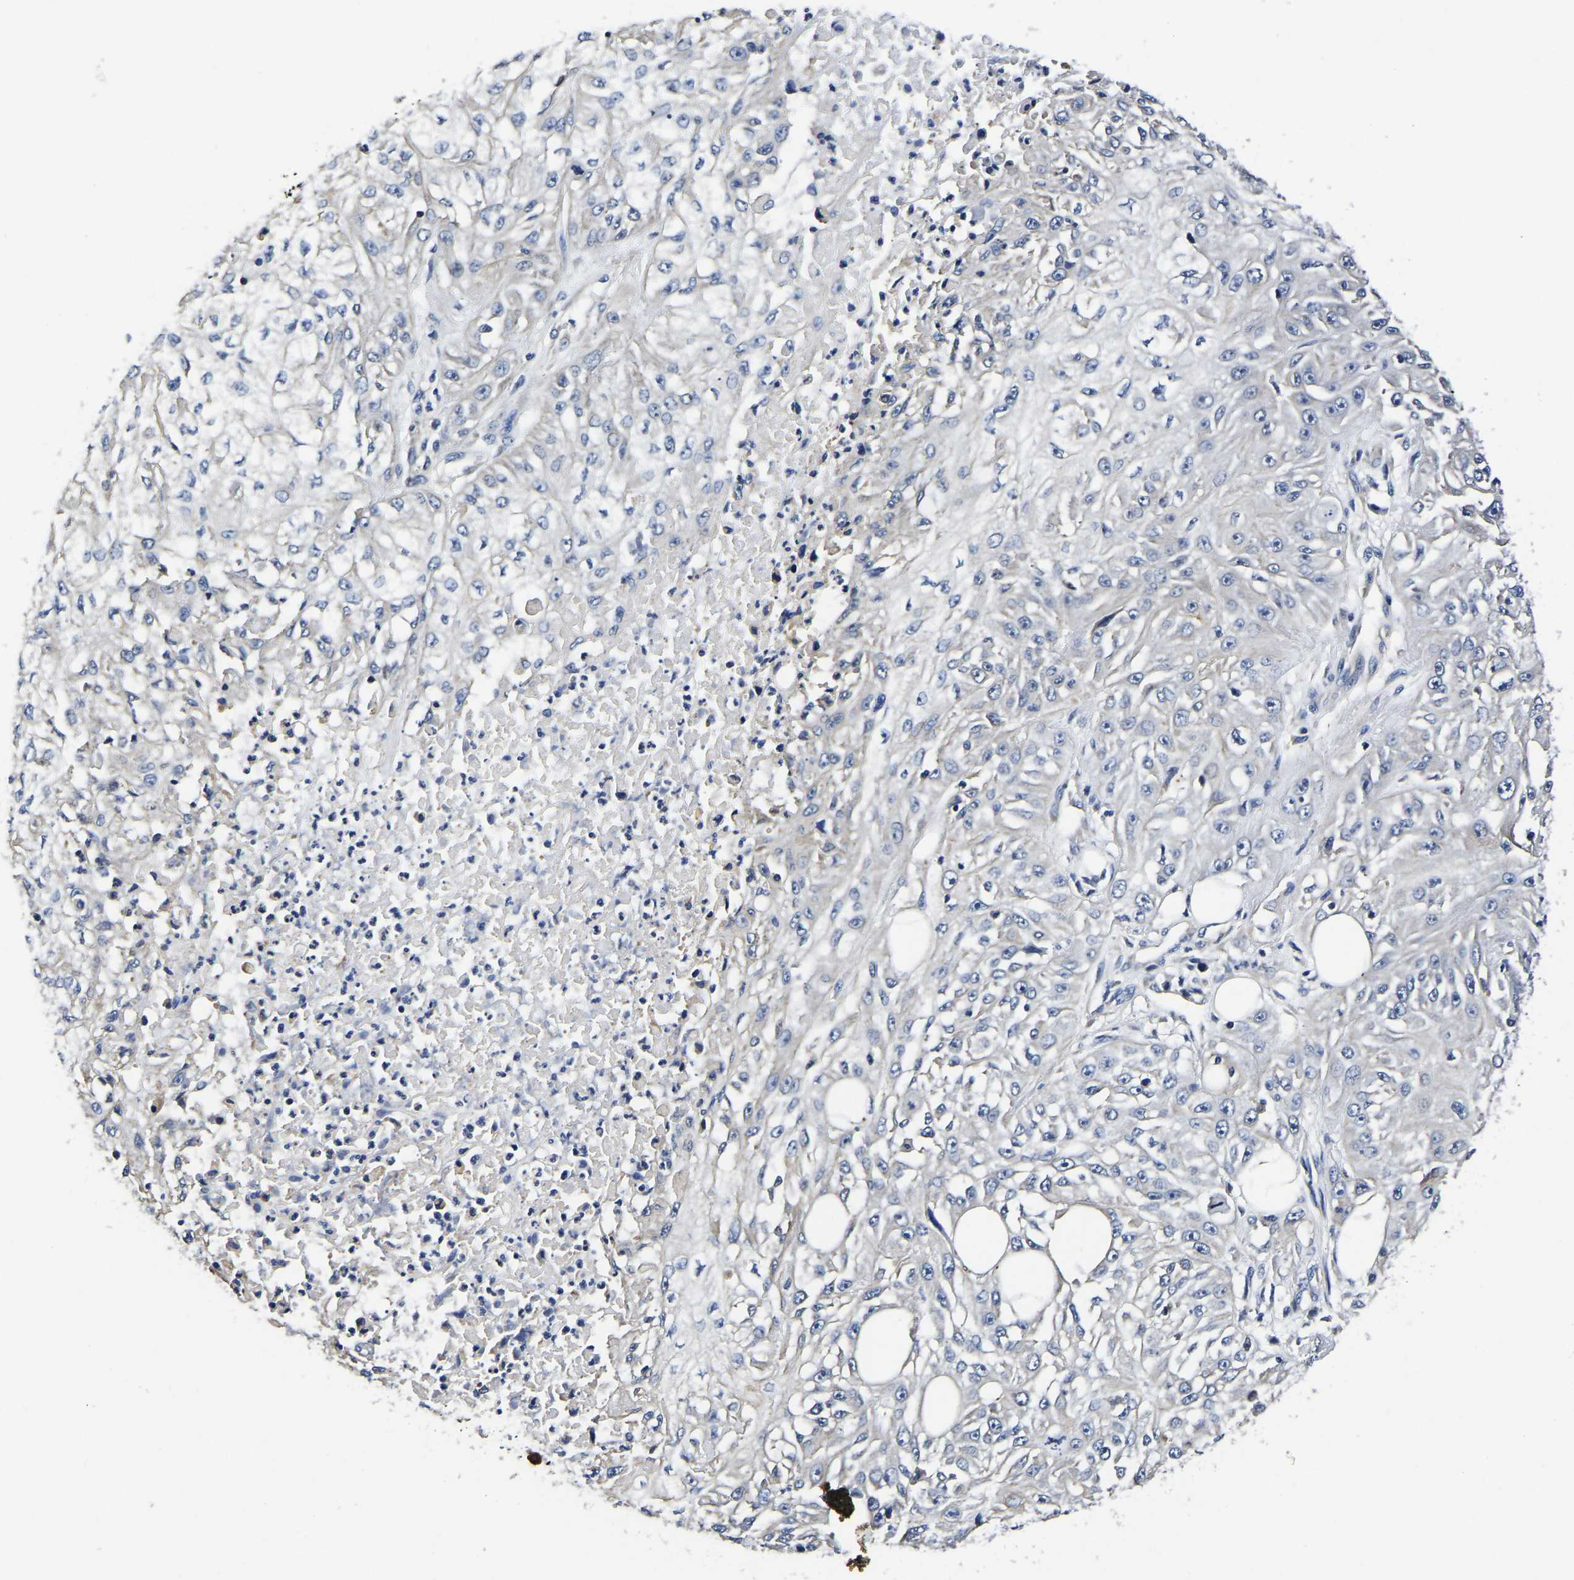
{"staining": {"intensity": "negative", "quantity": "none", "location": "none"}, "tissue": "skin cancer", "cell_type": "Tumor cells", "image_type": "cancer", "snomed": [{"axis": "morphology", "description": "Squamous cell carcinoma, NOS"}, {"axis": "morphology", "description": "Squamous cell carcinoma, metastatic, NOS"}, {"axis": "topography", "description": "Skin"}, {"axis": "topography", "description": "Lymph node"}], "caption": "Tumor cells are negative for brown protein staining in skin cancer (squamous cell carcinoma). (DAB (3,3'-diaminobenzidine) immunohistochemistry, high magnification).", "gene": "KCTD17", "patient": {"sex": "male", "age": 75}}